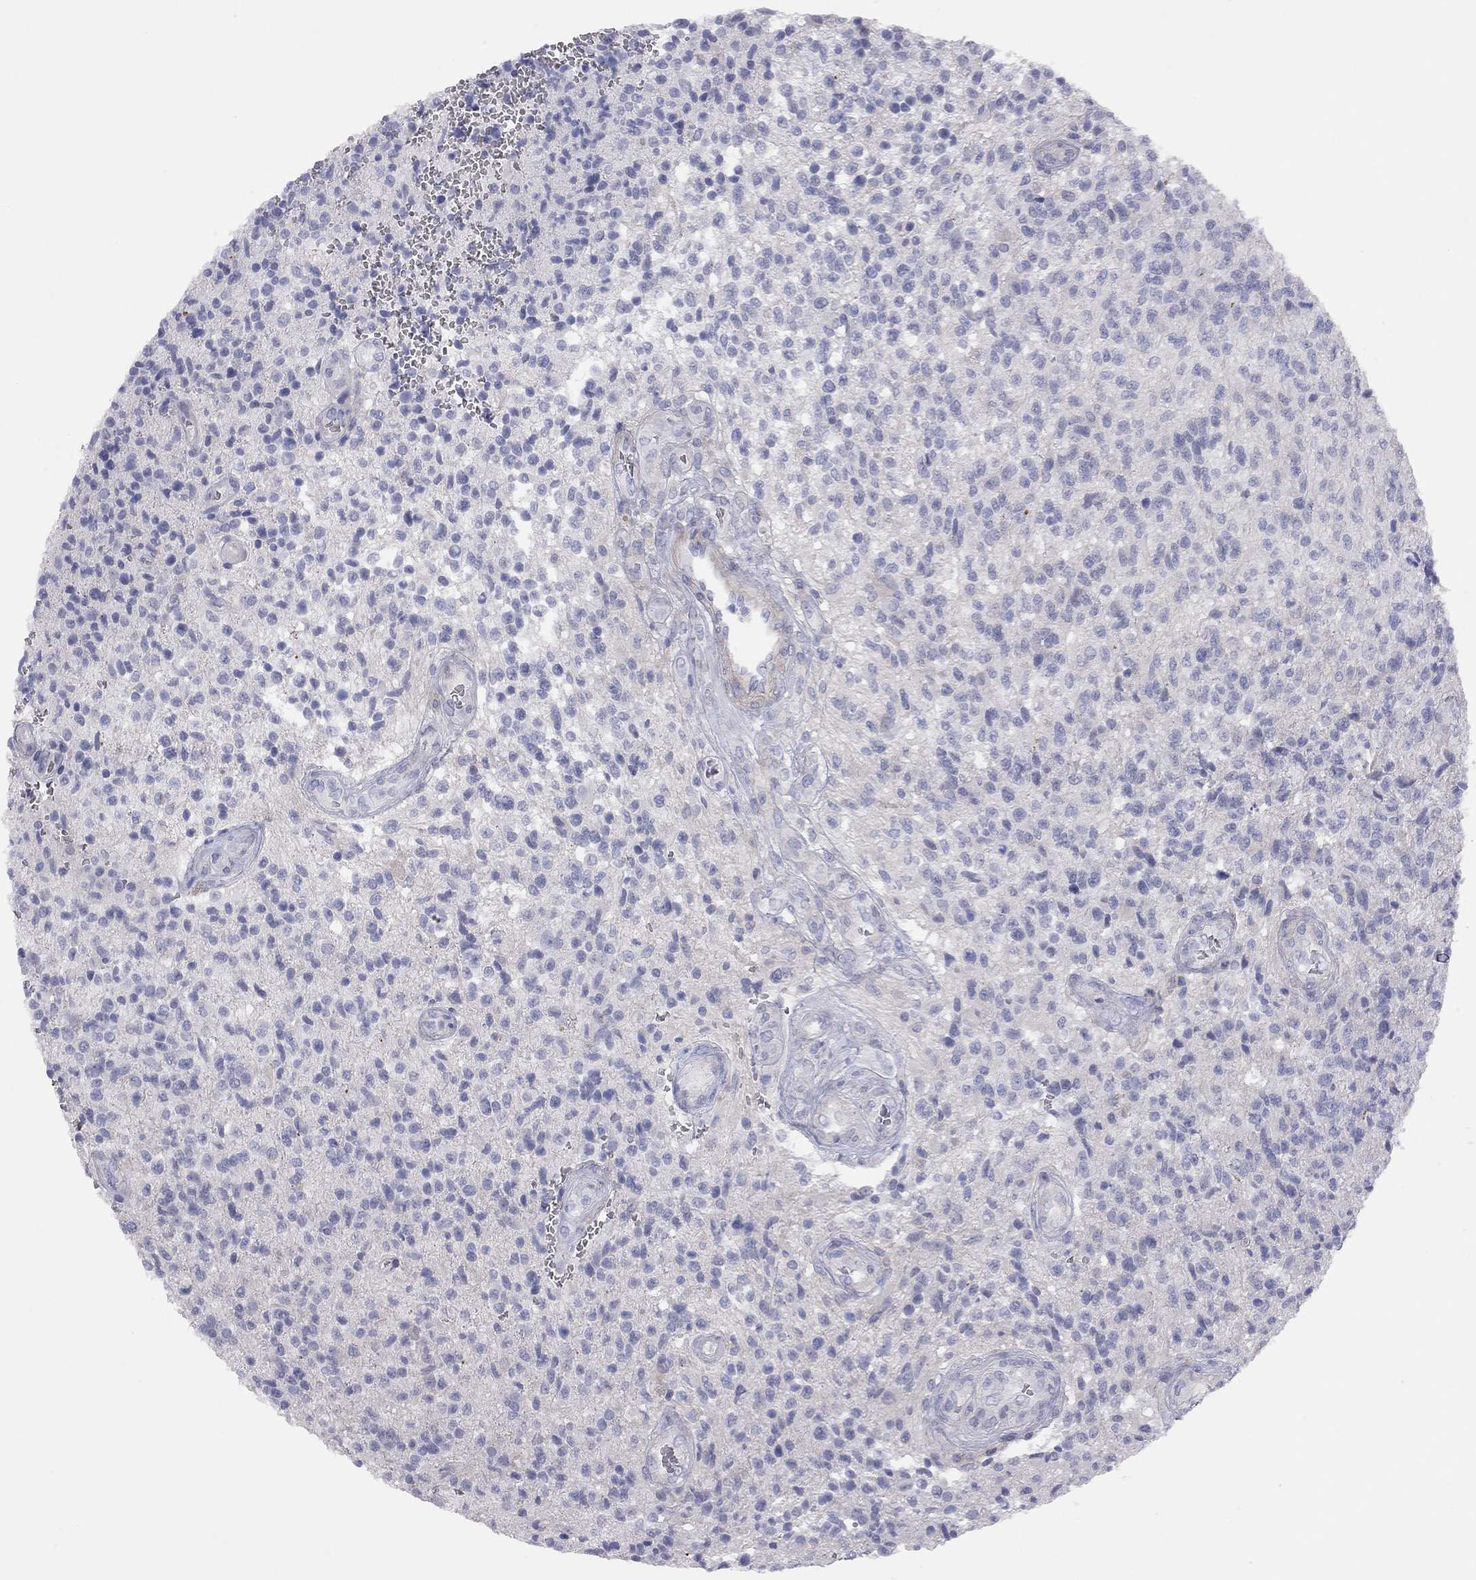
{"staining": {"intensity": "negative", "quantity": "none", "location": "none"}, "tissue": "glioma", "cell_type": "Tumor cells", "image_type": "cancer", "snomed": [{"axis": "morphology", "description": "Glioma, malignant, High grade"}, {"axis": "topography", "description": "Brain"}], "caption": "An immunohistochemistry (IHC) histopathology image of malignant glioma (high-grade) is shown. There is no staining in tumor cells of malignant glioma (high-grade).", "gene": "ADCYAP1", "patient": {"sex": "male", "age": 56}}